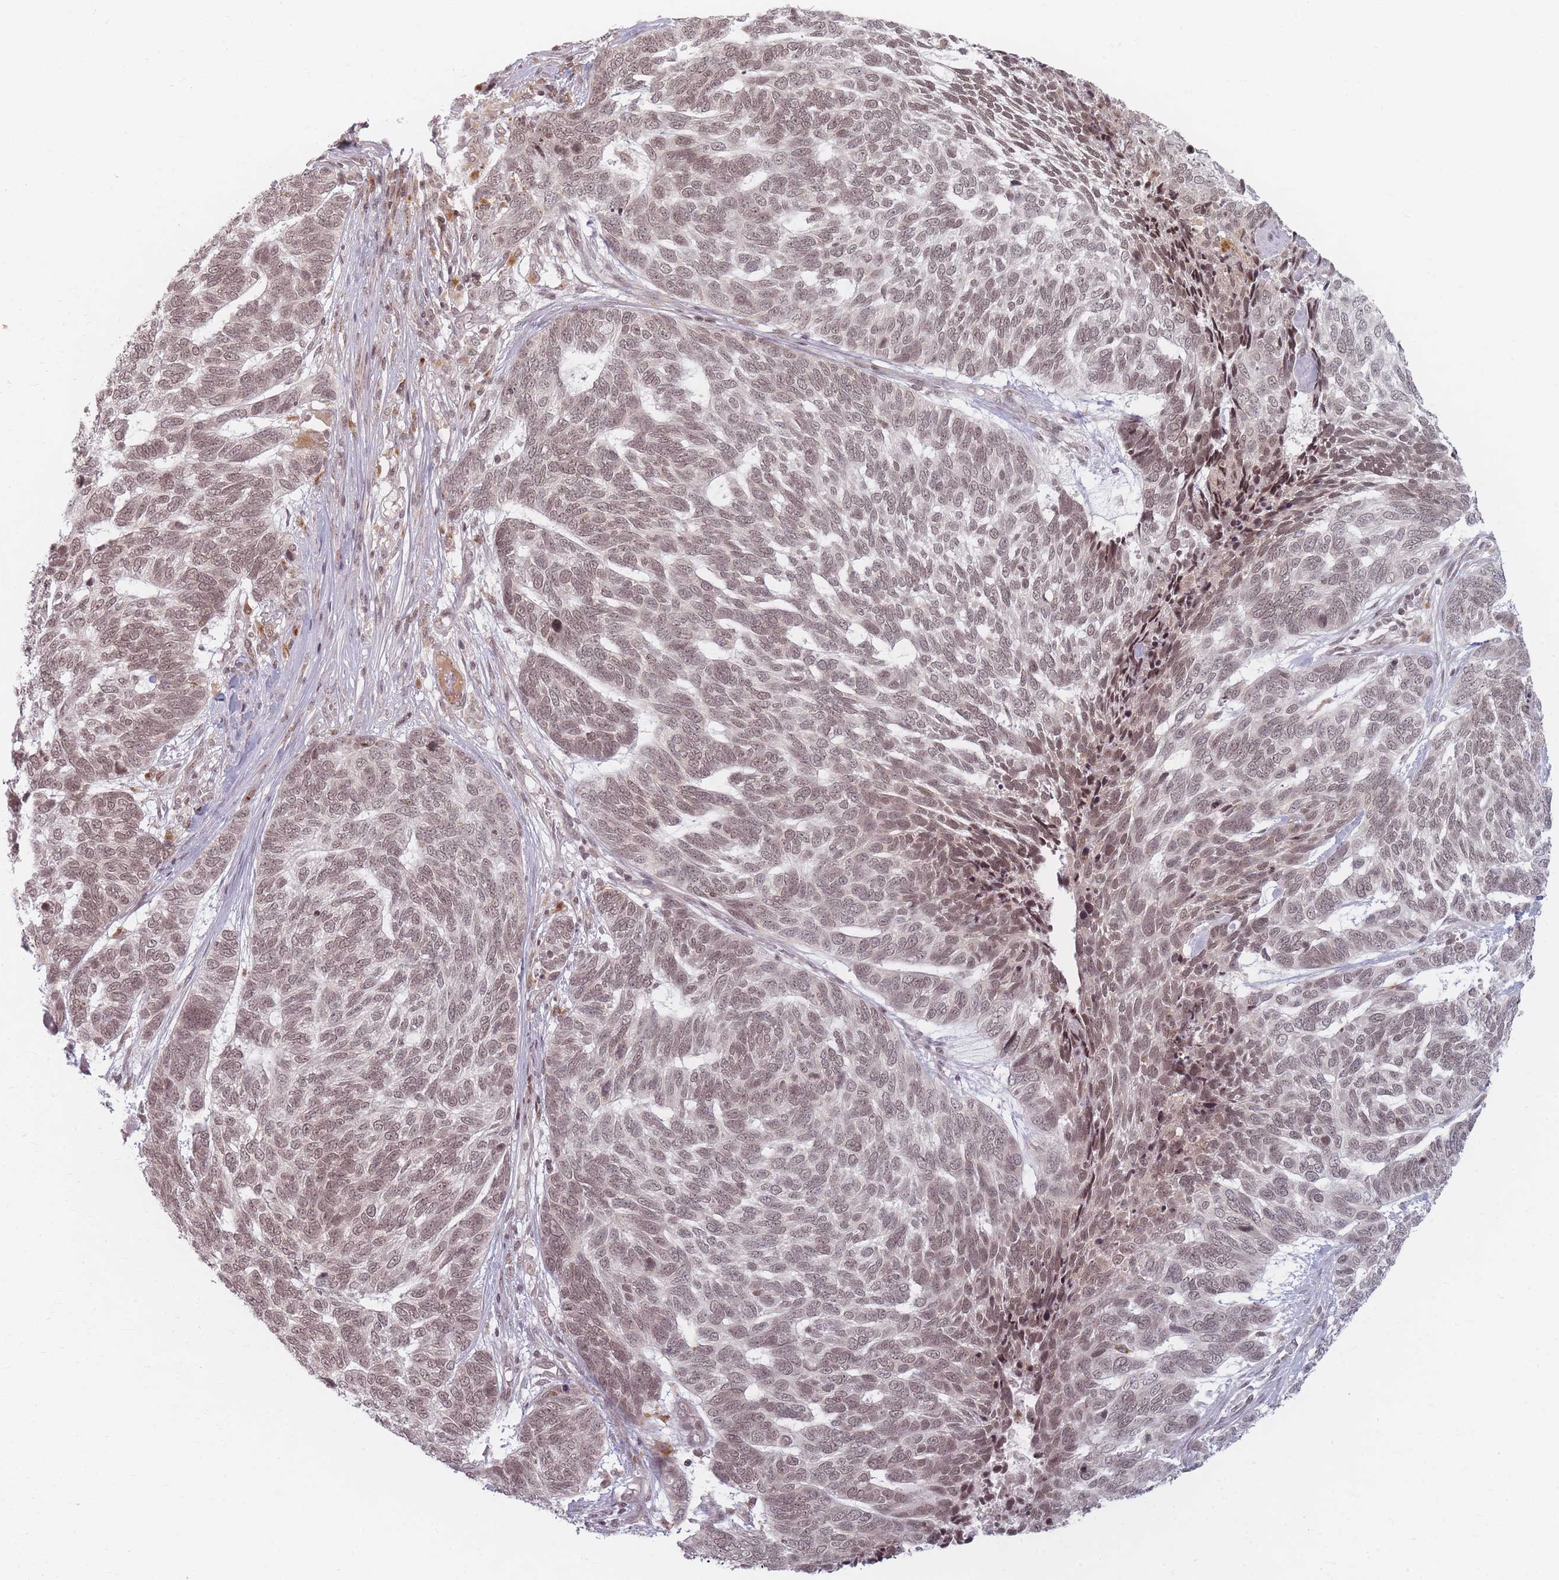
{"staining": {"intensity": "weak", "quantity": ">75%", "location": "nuclear"}, "tissue": "skin cancer", "cell_type": "Tumor cells", "image_type": "cancer", "snomed": [{"axis": "morphology", "description": "Basal cell carcinoma"}, {"axis": "topography", "description": "Skin"}], "caption": "Weak nuclear protein expression is present in approximately >75% of tumor cells in skin cancer (basal cell carcinoma).", "gene": "SPATA45", "patient": {"sex": "female", "age": 65}}